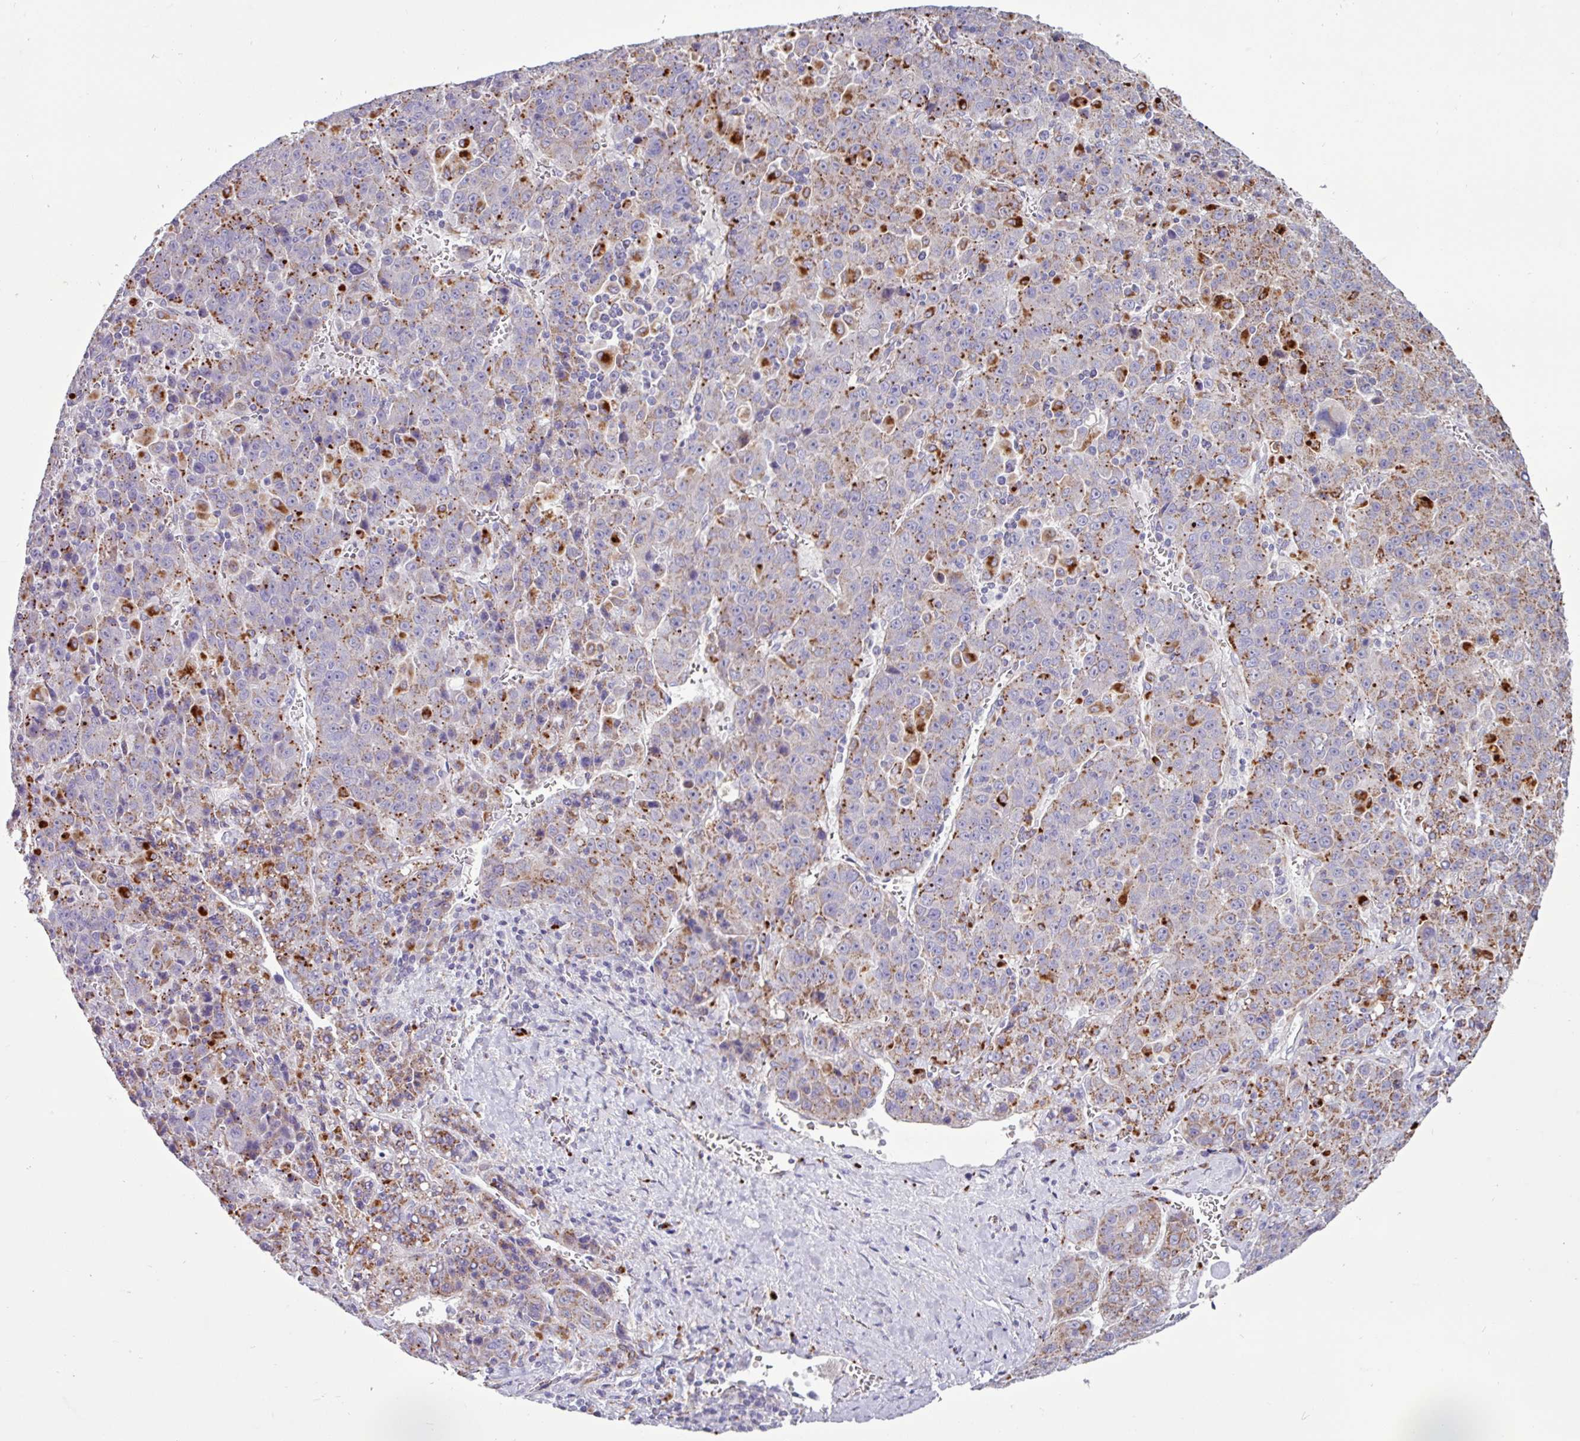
{"staining": {"intensity": "moderate", "quantity": ">75%", "location": "cytoplasmic/membranous"}, "tissue": "liver cancer", "cell_type": "Tumor cells", "image_type": "cancer", "snomed": [{"axis": "morphology", "description": "Carcinoma, Hepatocellular, NOS"}, {"axis": "topography", "description": "Liver"}], "caption": "Immunohistochemistry micrograph of neoplastic tissue: liver cancer (hepatocellular carcinoma) stained using immunohistochemistry (IHC) shows medium levels of moderate protein expression localized specifically in the cytoplasmic/membranous of tumor cells, appearing as a cytoplasmic/membranous brown color.", "gene": "AMIGO2", "patient": {"sex": "female", "age": 53}}